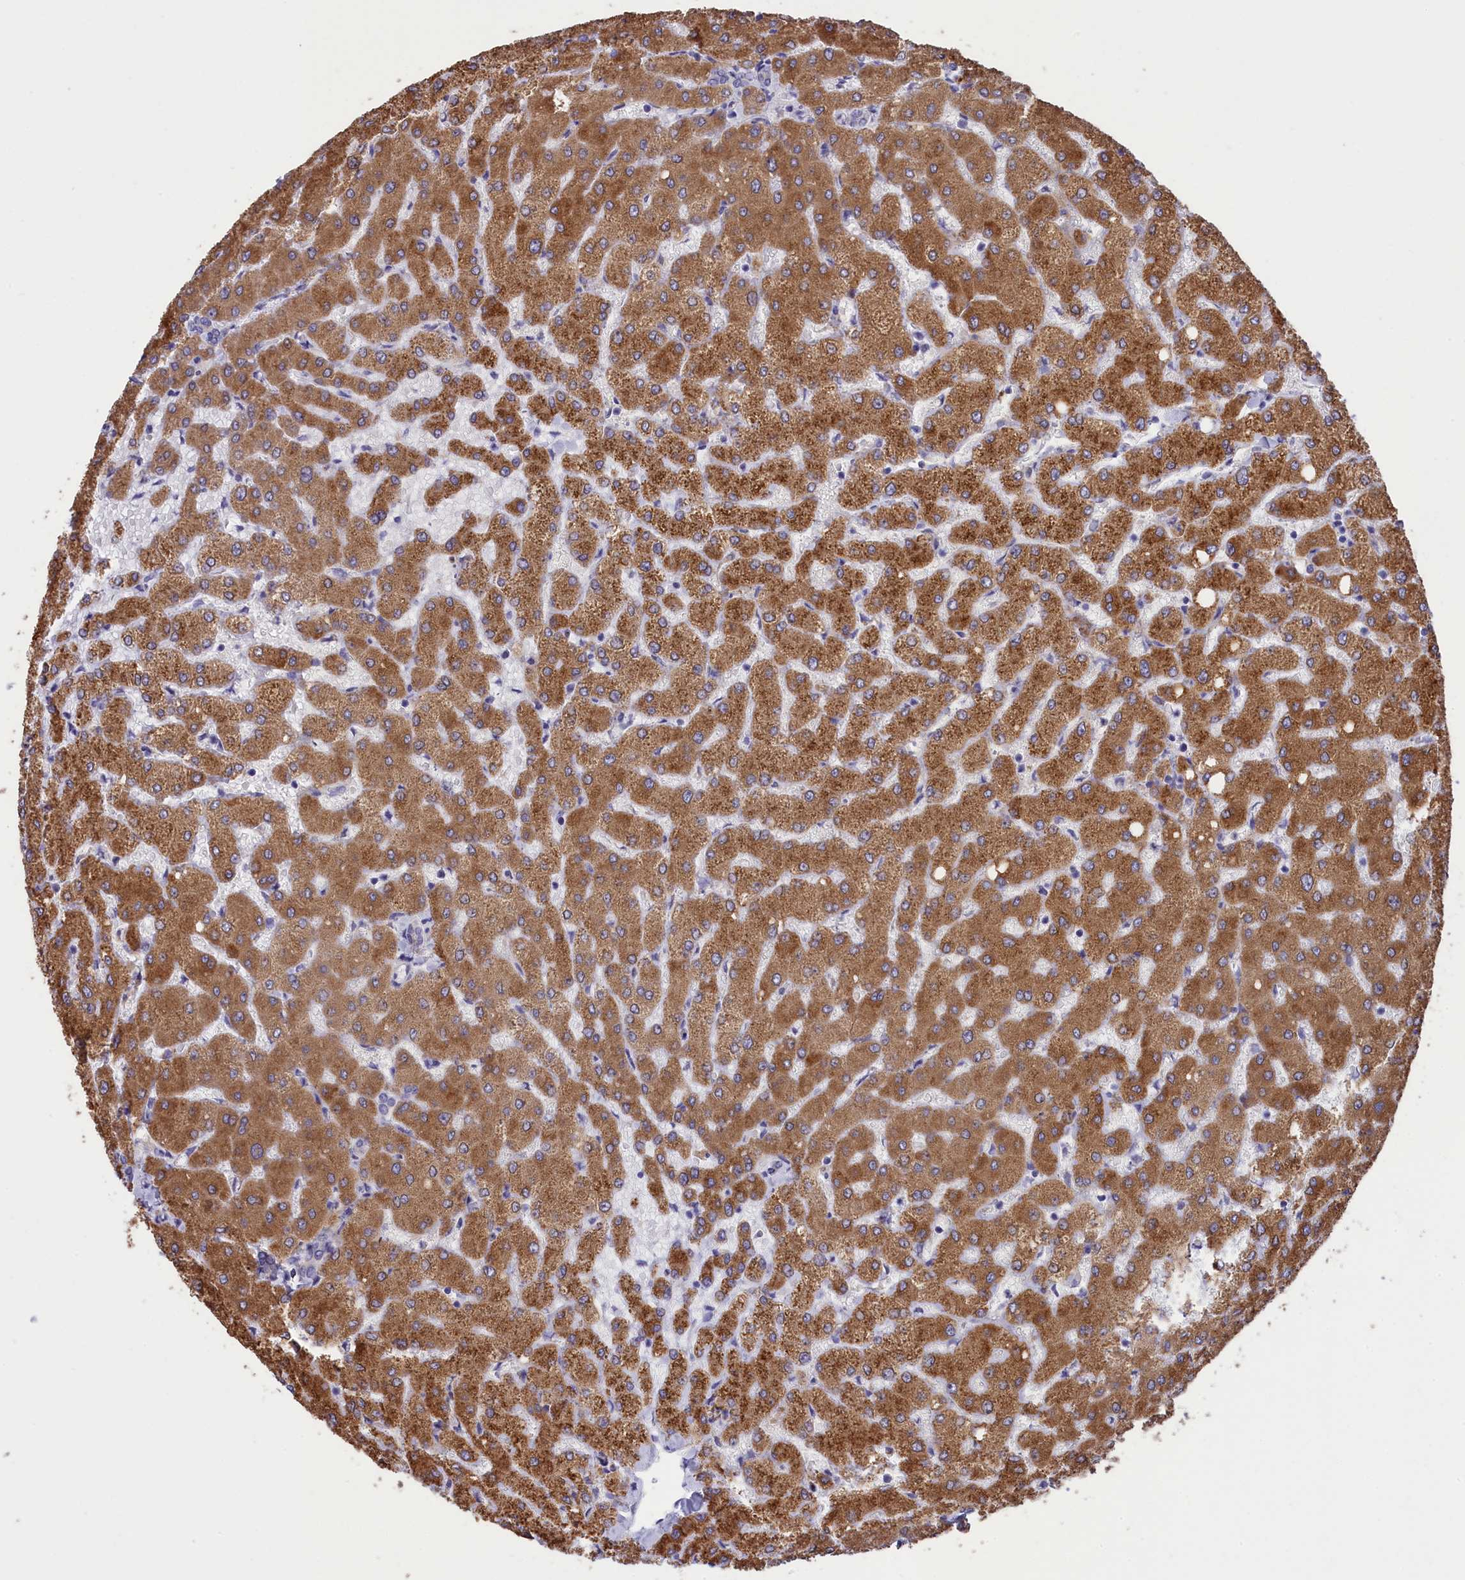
{"staining": {"intensity": "negative", "quantity": "none", "location": "none"}, "tissue": "liver", "cell_type": "Cholangiocytes", "image_type": "normal", "snomed": [{"axis": "morphology", "description": "Normal tissue, NOS"}, {"axis": "topography", "description": "Liver"}], "caption": "Histopathology image shows no significant protein positivity in cholangiocytes of normal liver.", "gene": "CYP2U1", "patient": {"sex": "female", "age": 54}}